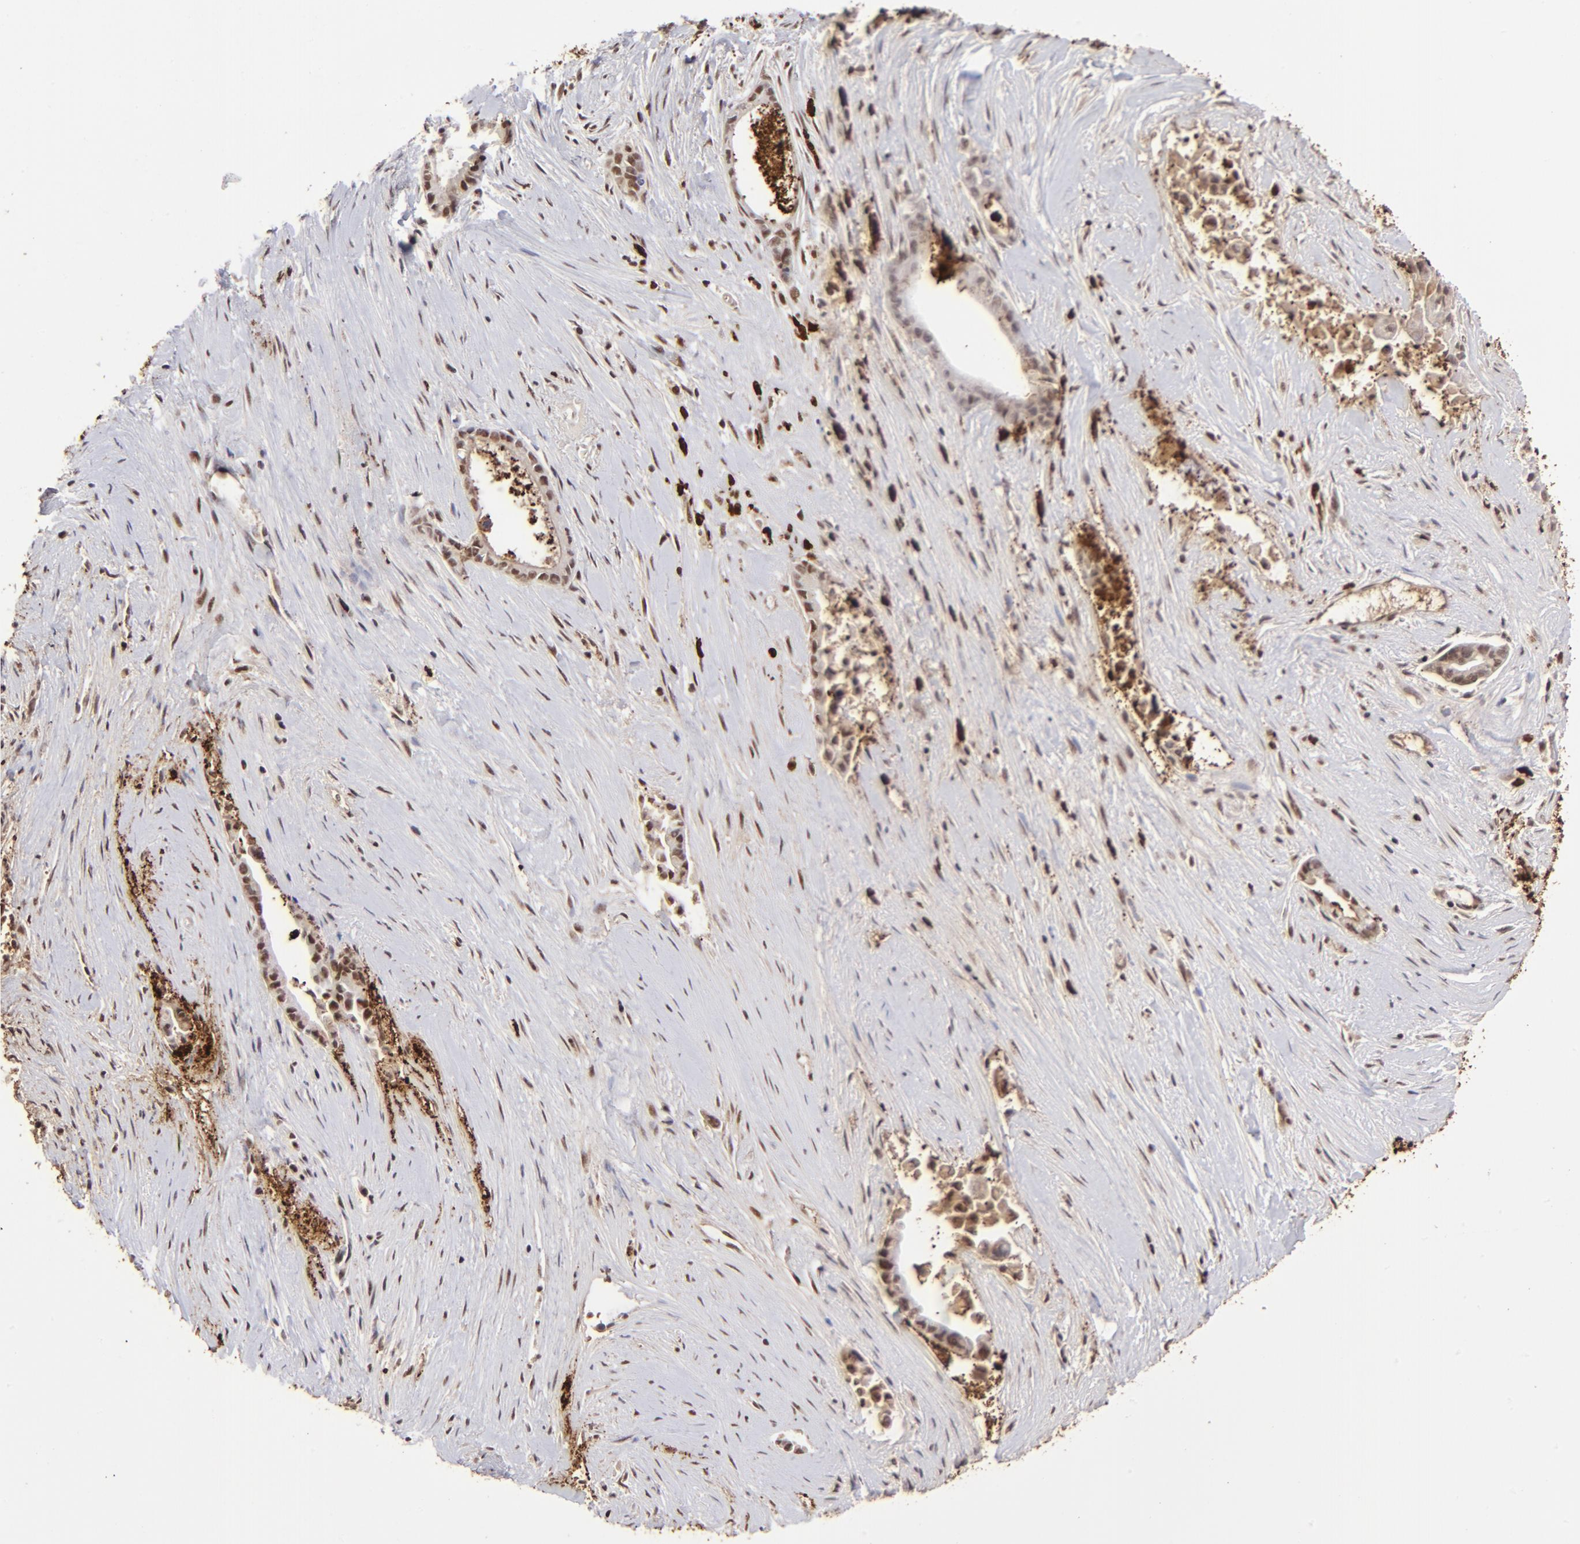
{"staining": {"intensity": "moderate", "quantity": ">75%", "location": "nuclear"}, "tissue": "liver cancer", "cell_type": "Tumor cells", "image_type": "cancer", "snomed": [{"axis": "morphology", "description": "Cholangiocarcinoma"}, {"axis": "topography", "description": "Liver"}], "caption": "A brown stain labels moderate nuclear positivity of a protein in liver cancer (cholangiocarcinoma) tumor cells.", "gene": "ZFX", "patient": {"sex": "female", "age": 55}}